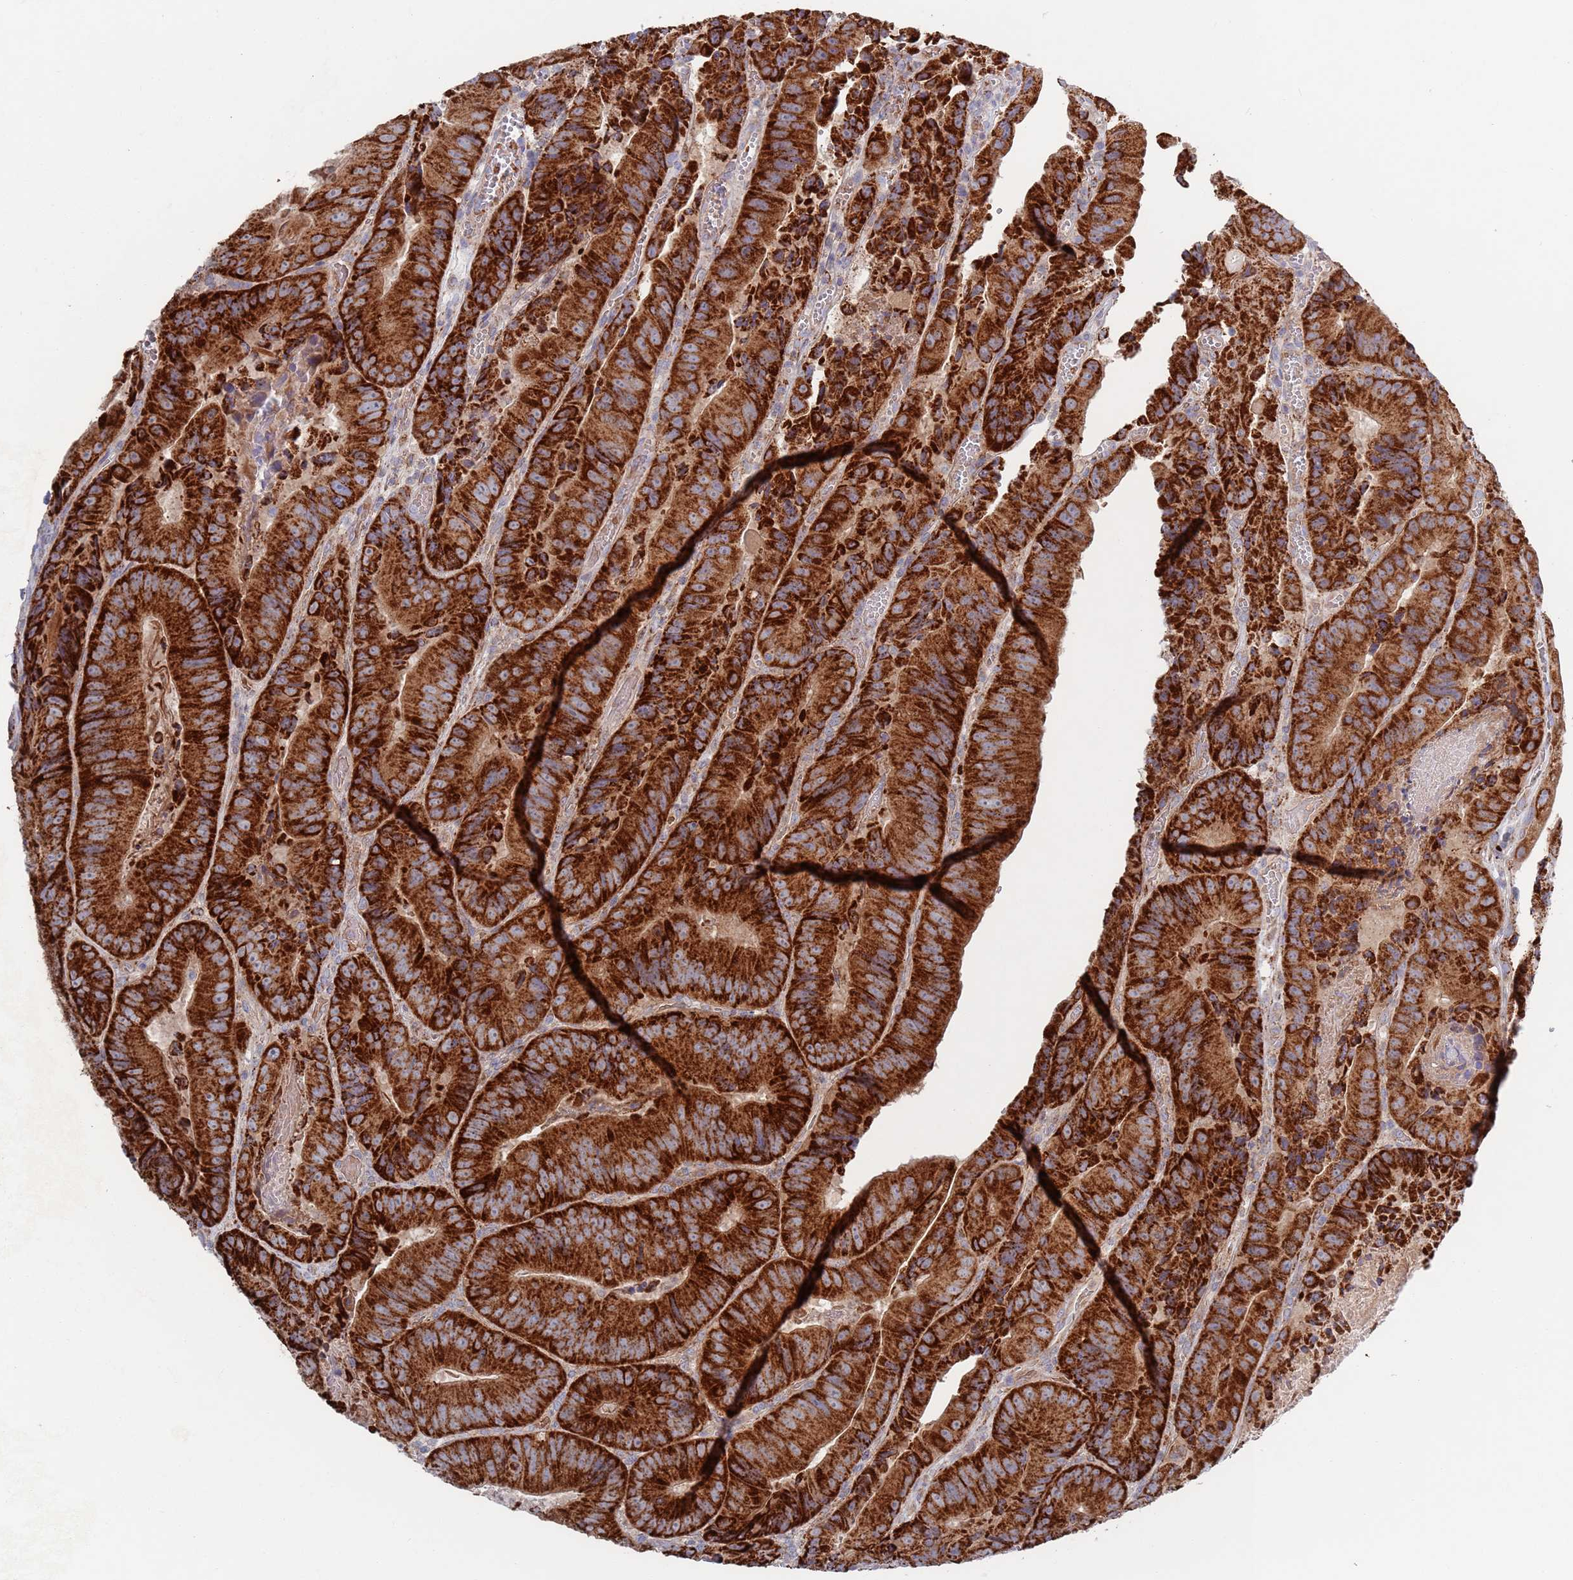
{"staining": {"intensity": "strong", "quantity": ">75%", "location": "cytoplasmic/membranous"}, "tissue": "colorectal cancer", "cell_type": "Tumor cells", "image_type": "cancer", "snomed": [{"axis": "morphology", "description": "Adenocarcinoma, NOS"}, {"axis": "topography", "description": "Colon"}], "caption": "Adenocarcinoma (colorectal) stained with immunohistochemistry displays strong cytoplasmic/membranous expression in approximately >75% of tumor cells. (Brightfield microscopy of DAB IHC at high magnification).", "gene": "CHCHD6", "patient": {"sex": "female", "age": 86}}